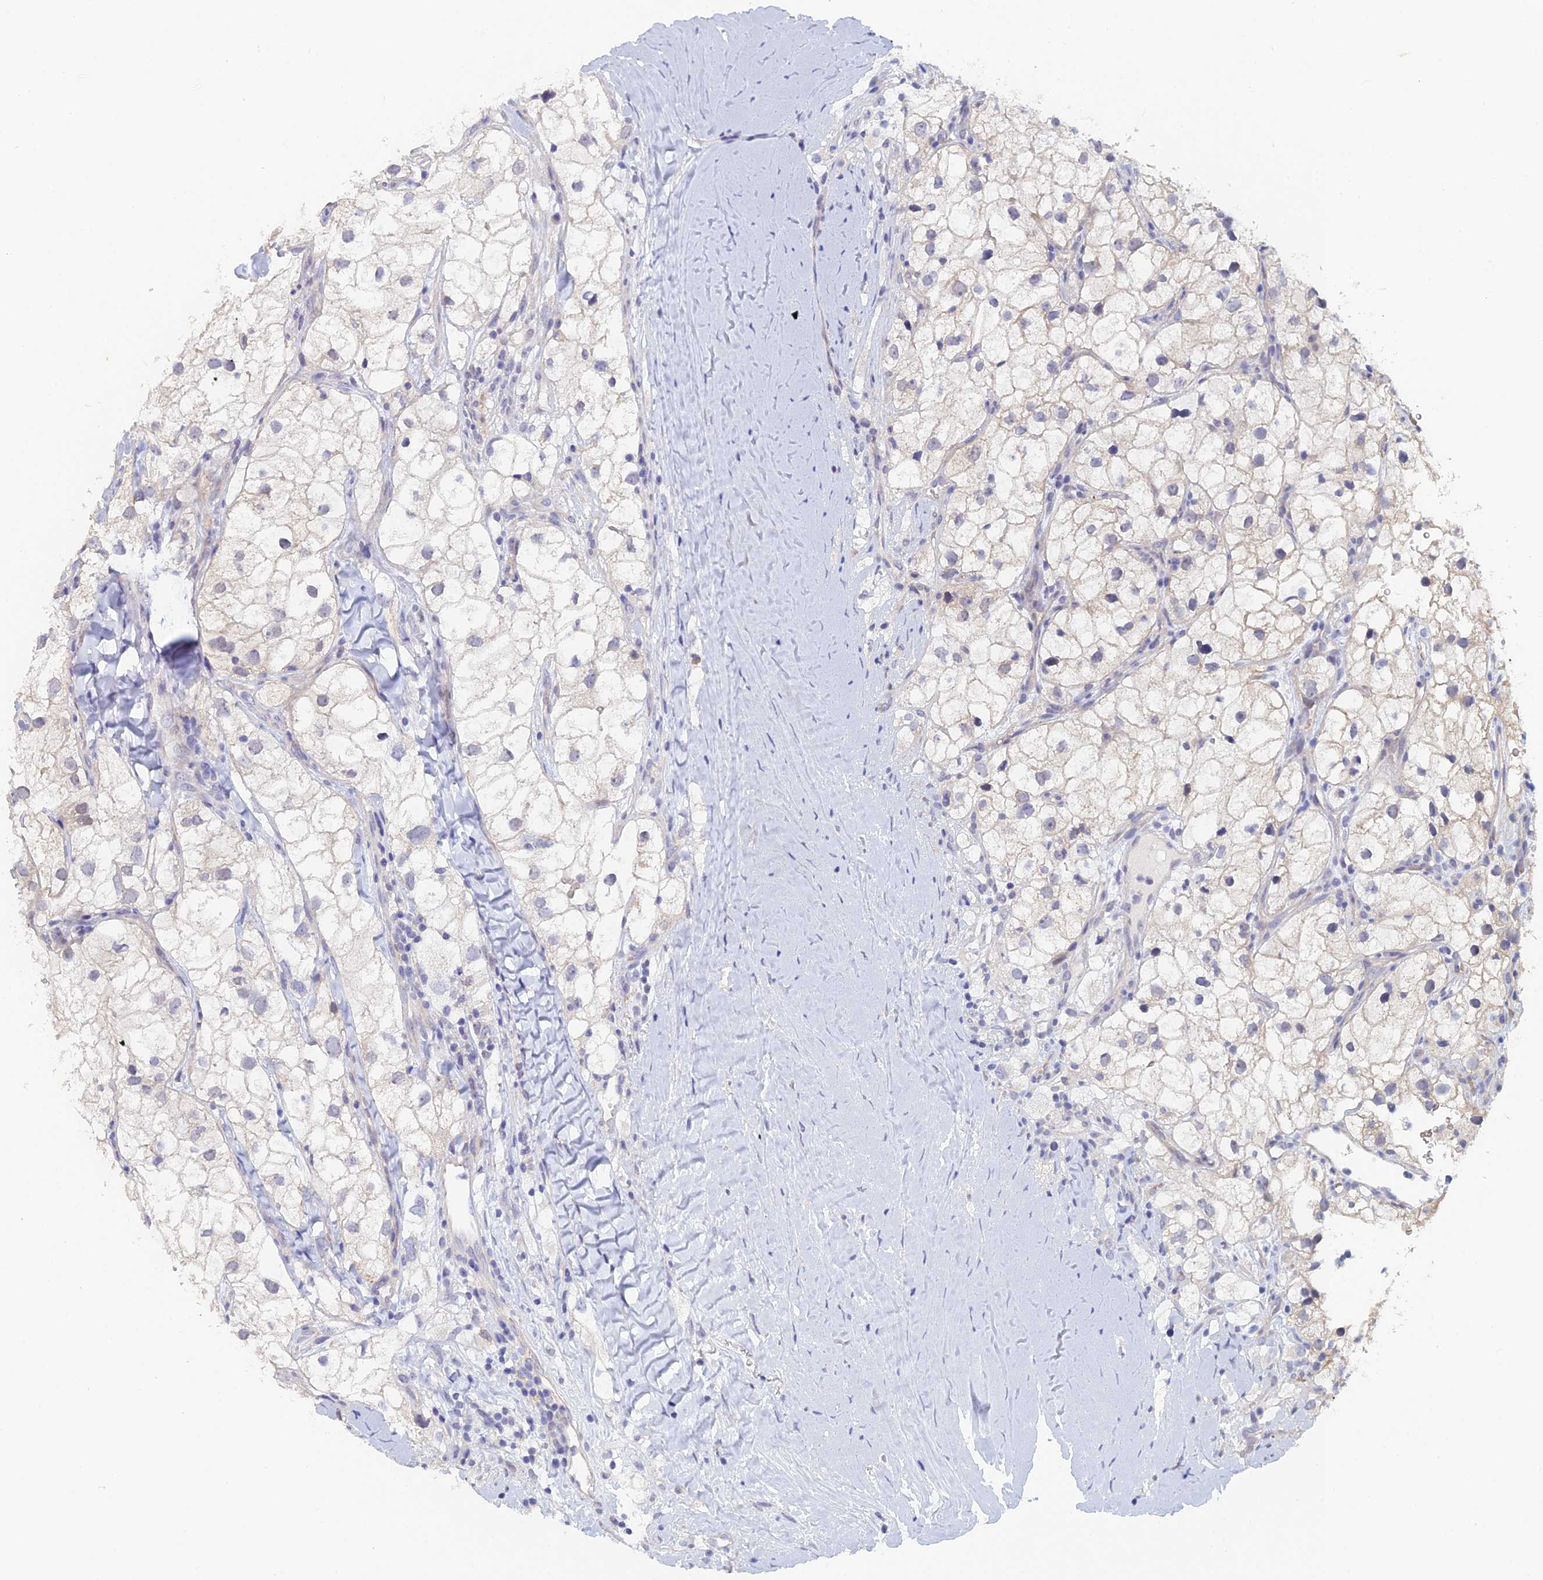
{"staining": {"intensity": "negative", "quantity": "none", "location": "none"}, "tissue": "renal cancer", "cell_type": "Tumor cells", "image_type": "cancer", "snomed": [{"axis": "morphology", "description": "Adenocarcinoma, NOS"}, {"axis": "topography", "description": "Kidney"}], "caption": "This is a histopathology image of immunohistochemistry (IHC) staining of renal adenocarcinoma, which shows no staining in tumor cells.", "gene": "GIPC1", "patient": {"sex": "male", "age": 59}}